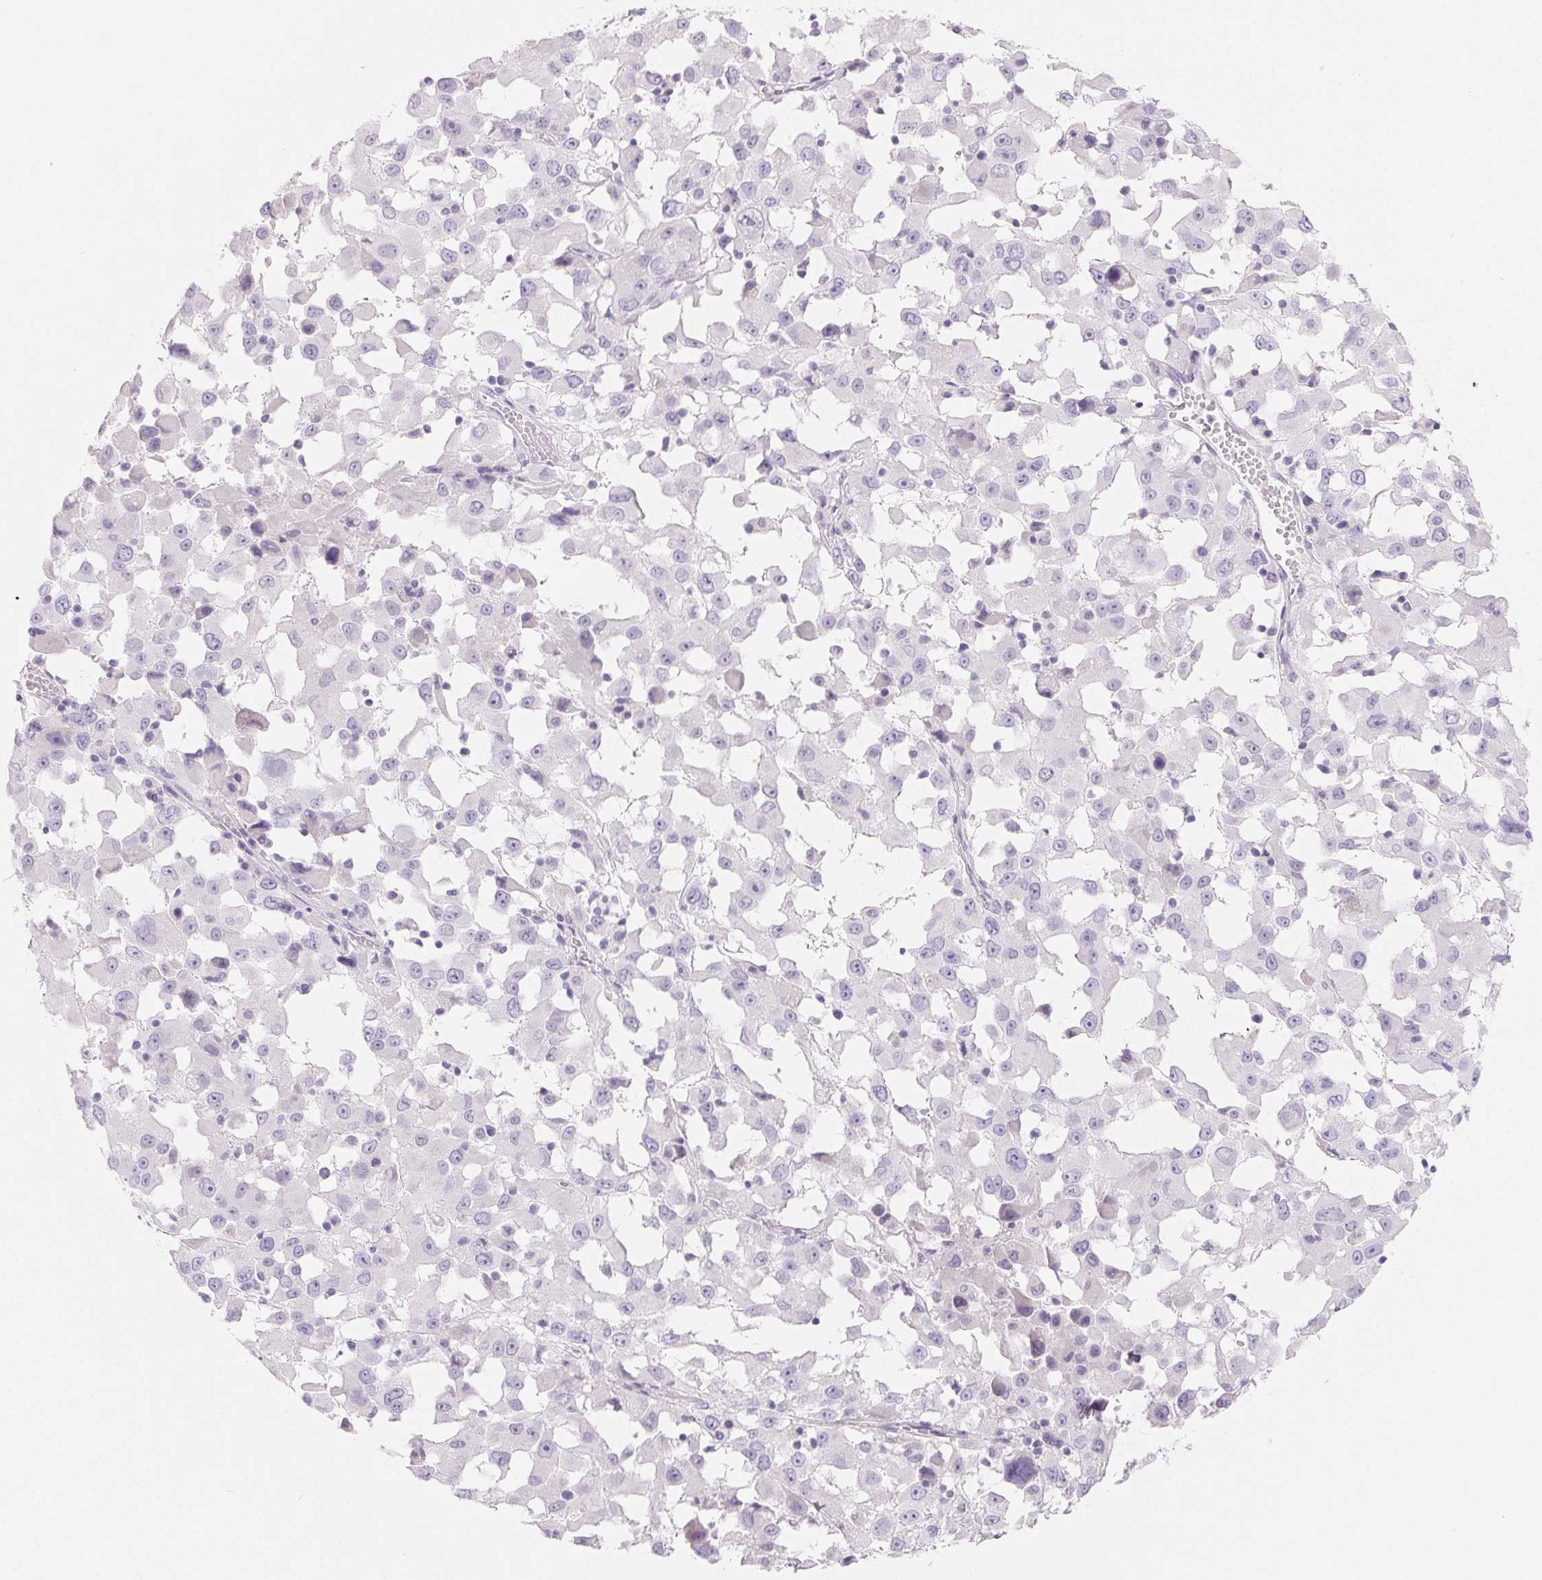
{"staining": {"intensity": "negative", "quantity": "none", "location": "none"}, "tissue": "melanoma", "cell_type": "Tumor cells", "image_type": "cancer", "snomed": [{"axis": "morphology", "description": "Malignant melanoma, Metastatic site"}, {"axis": "topography", "description": "Soft tissue"}], "caption": "Tumor cells show no significant expression in melanoma.", "gene": "SPACA5B", "patient": {"sex": "male", "age": 50}}